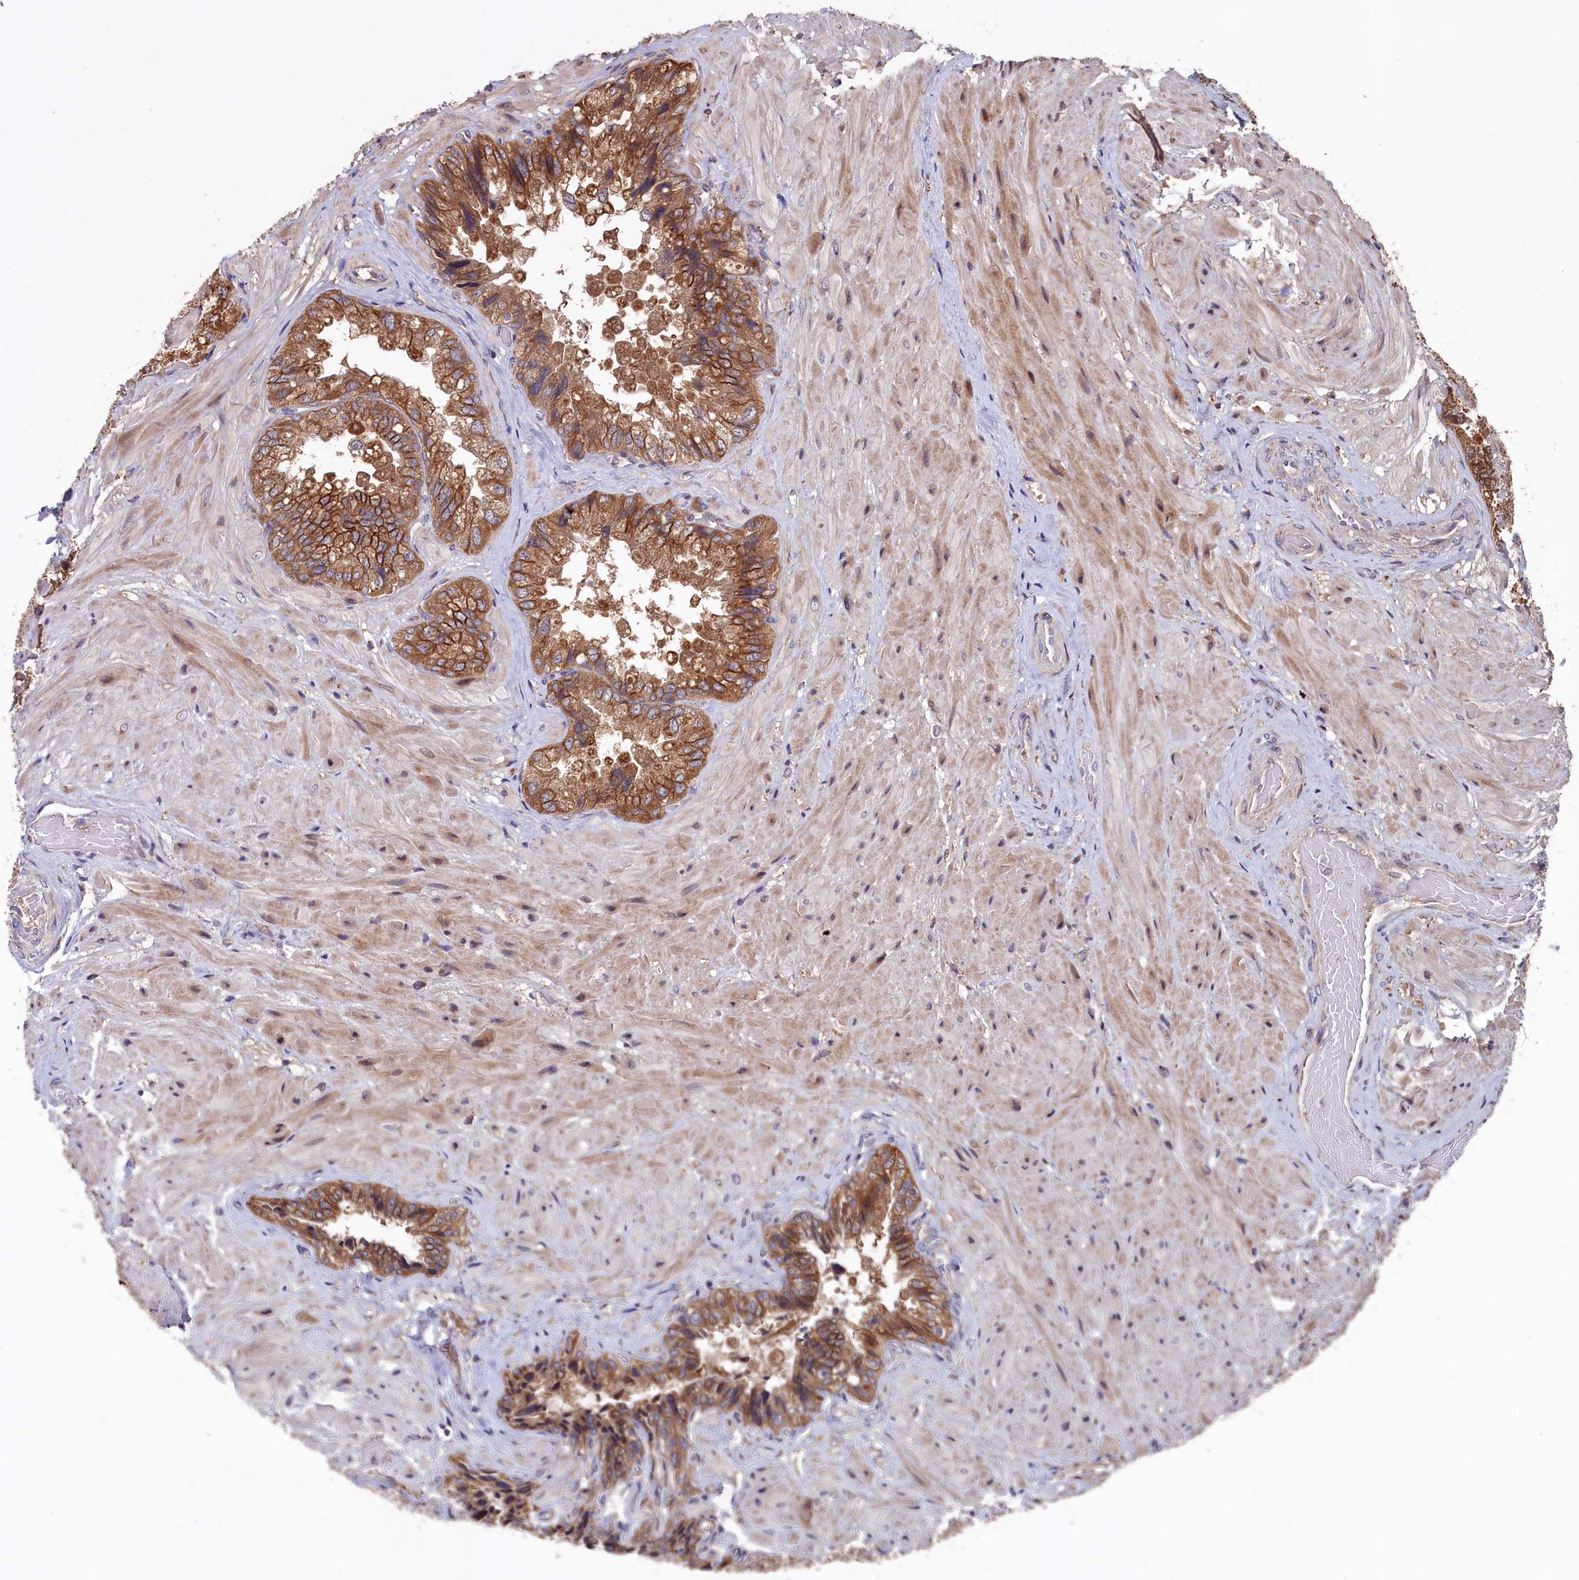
{"staining": {"intensity": "moderate", "quantity": ">75%", "location": "cytoplasmic/membranous"}, "tissue": "seminal vesicle", "cell_type": "Glandular cells", "image_type": "normal", "snomed": [{"axis": "morphology", "description": "Normal tissue, NOS"}, {"axis": "topography", "description": "Prostate and seminal vesicle, NOS"}, {"axis": "topography", "description": "Prostate"}, {"axis": "topography", "description": "Seminal veicle"}], "caption": "Immunohistochemical staining of normal human seminal vesicle shows >75% levels of moderate cytoplasmic/membranous protein positivity in approximately >75% of glandular cells.", "gene": "SLC12A4", "patient": {"sex": "male", "age": 67}}